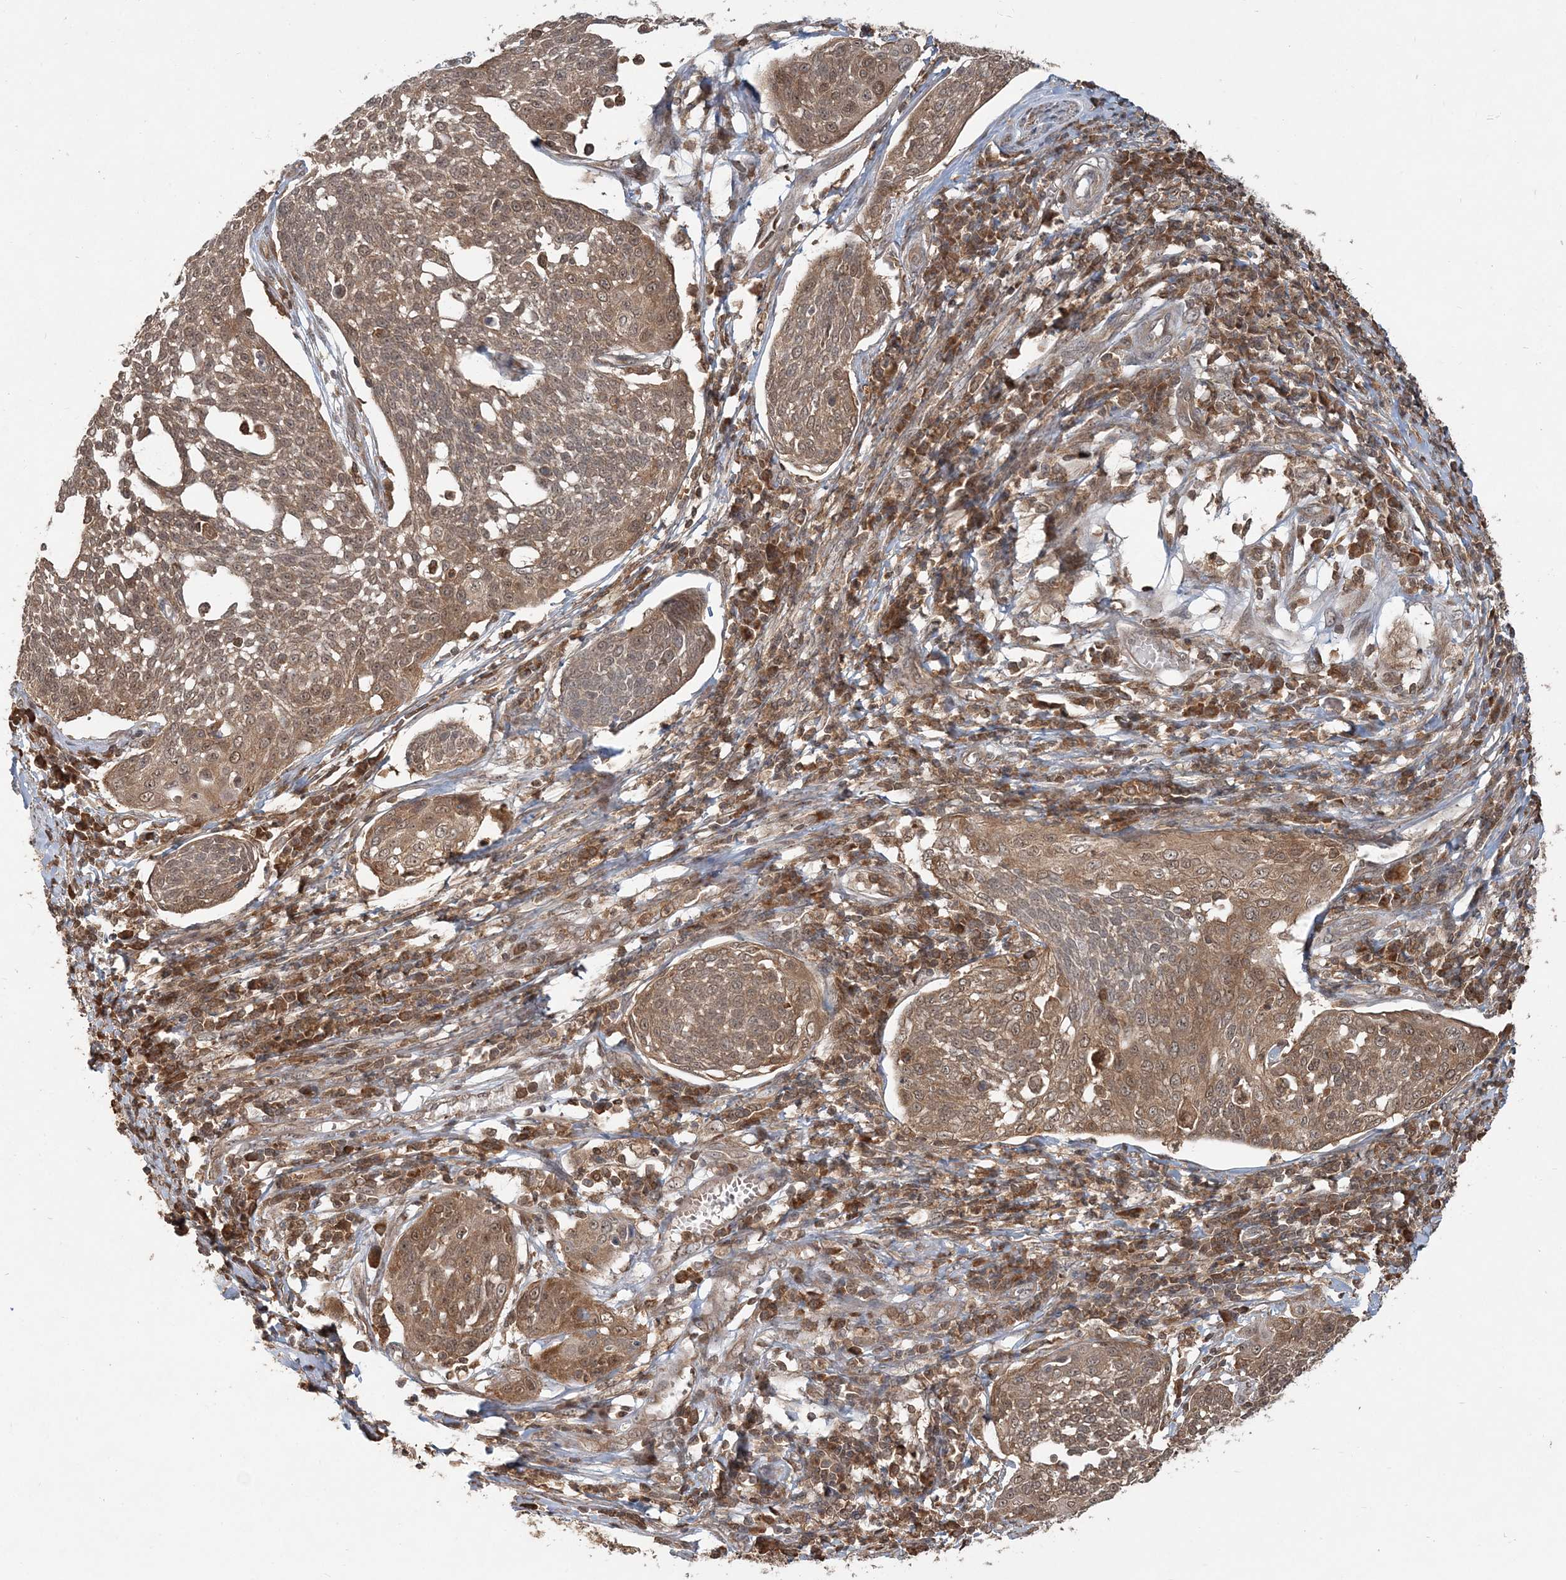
{"staining": {"intensity": "moderate", "quantity": ">75%", "location": "cytoplasmic/membranous,nuclear"}, "tissue": "cervical cancer", "cell_type": "Tumor cells", "image_type": "cancer", "snomed": [{"axis": "morphology", "description": "Squamous cell carcinoma, NOS"}, {"axis": "topography", "description": "Cervix"}], "caption": "Brown immunohistochemical staining in human cervical cancer (squamous cell carcinoma) exhibits moderate cytoplasmic/membranous and nuclear staining in about >75% of tumor cells. The staining is performed using DAB brown chromogen to label protein expression. The nuclei are counter-stained blue using hematoxylin.", "gene": "CAB39", "patient": {"sex": "female", "age": 34}}